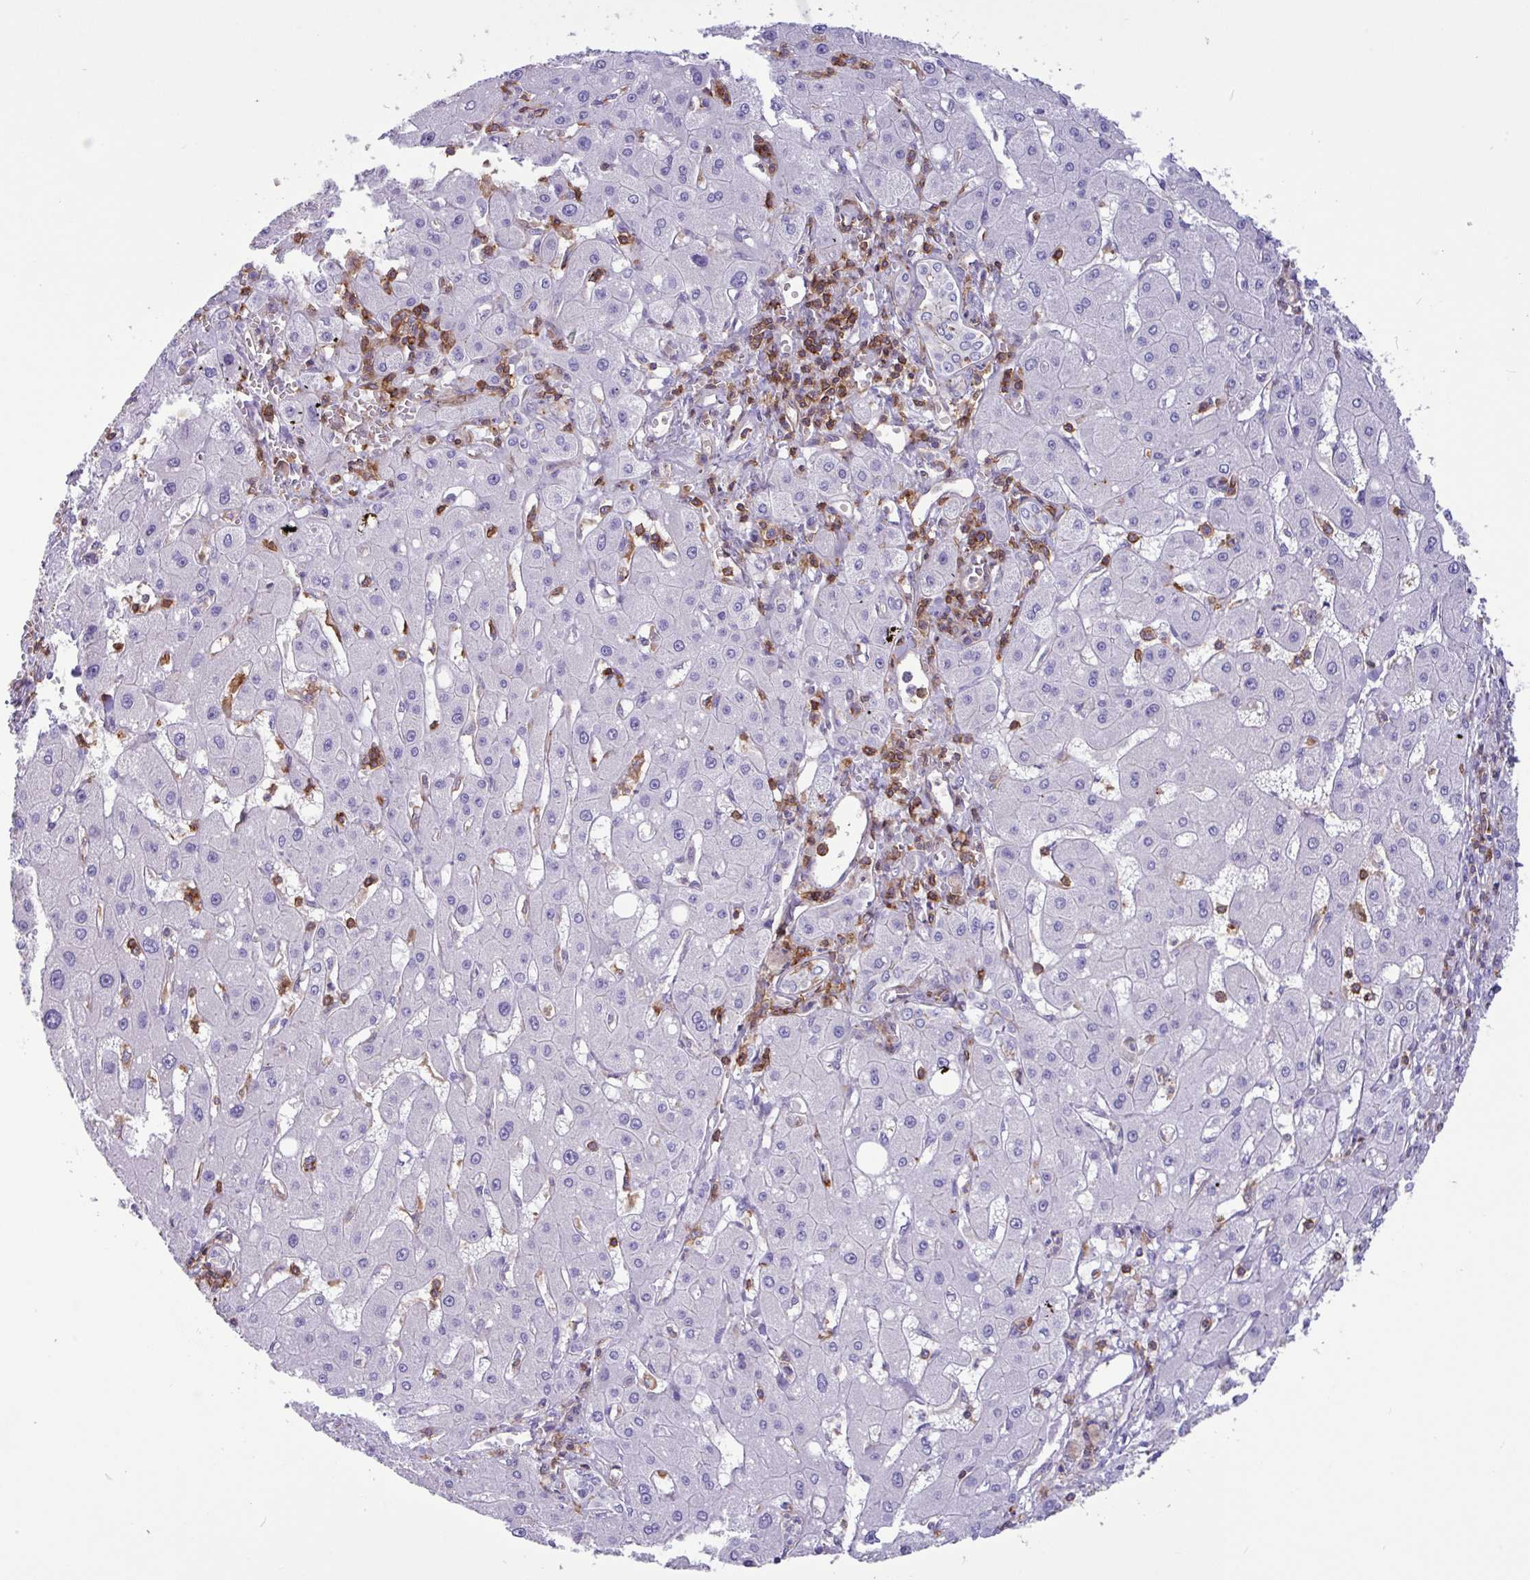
{"staining": {"intensity": "negative", "quantity": "none", "location": "none"}, "tissue": "liver cancer", "cell_type": "Tumor cells", "image_type": "cancer", "snomed": [{"axis": "morphology", "description": "Carcinoma, Hepatocellular, NOS"}, {"axis": "topography", "description": "Liver"}], "caption": "Protein analysis of liver cancer shows no significant expression in tumor cells. (IHC, brightfield microscopy, high magnification).", "gene": "PPP1R18", "patient": {"sex": "male", "age": 72}}